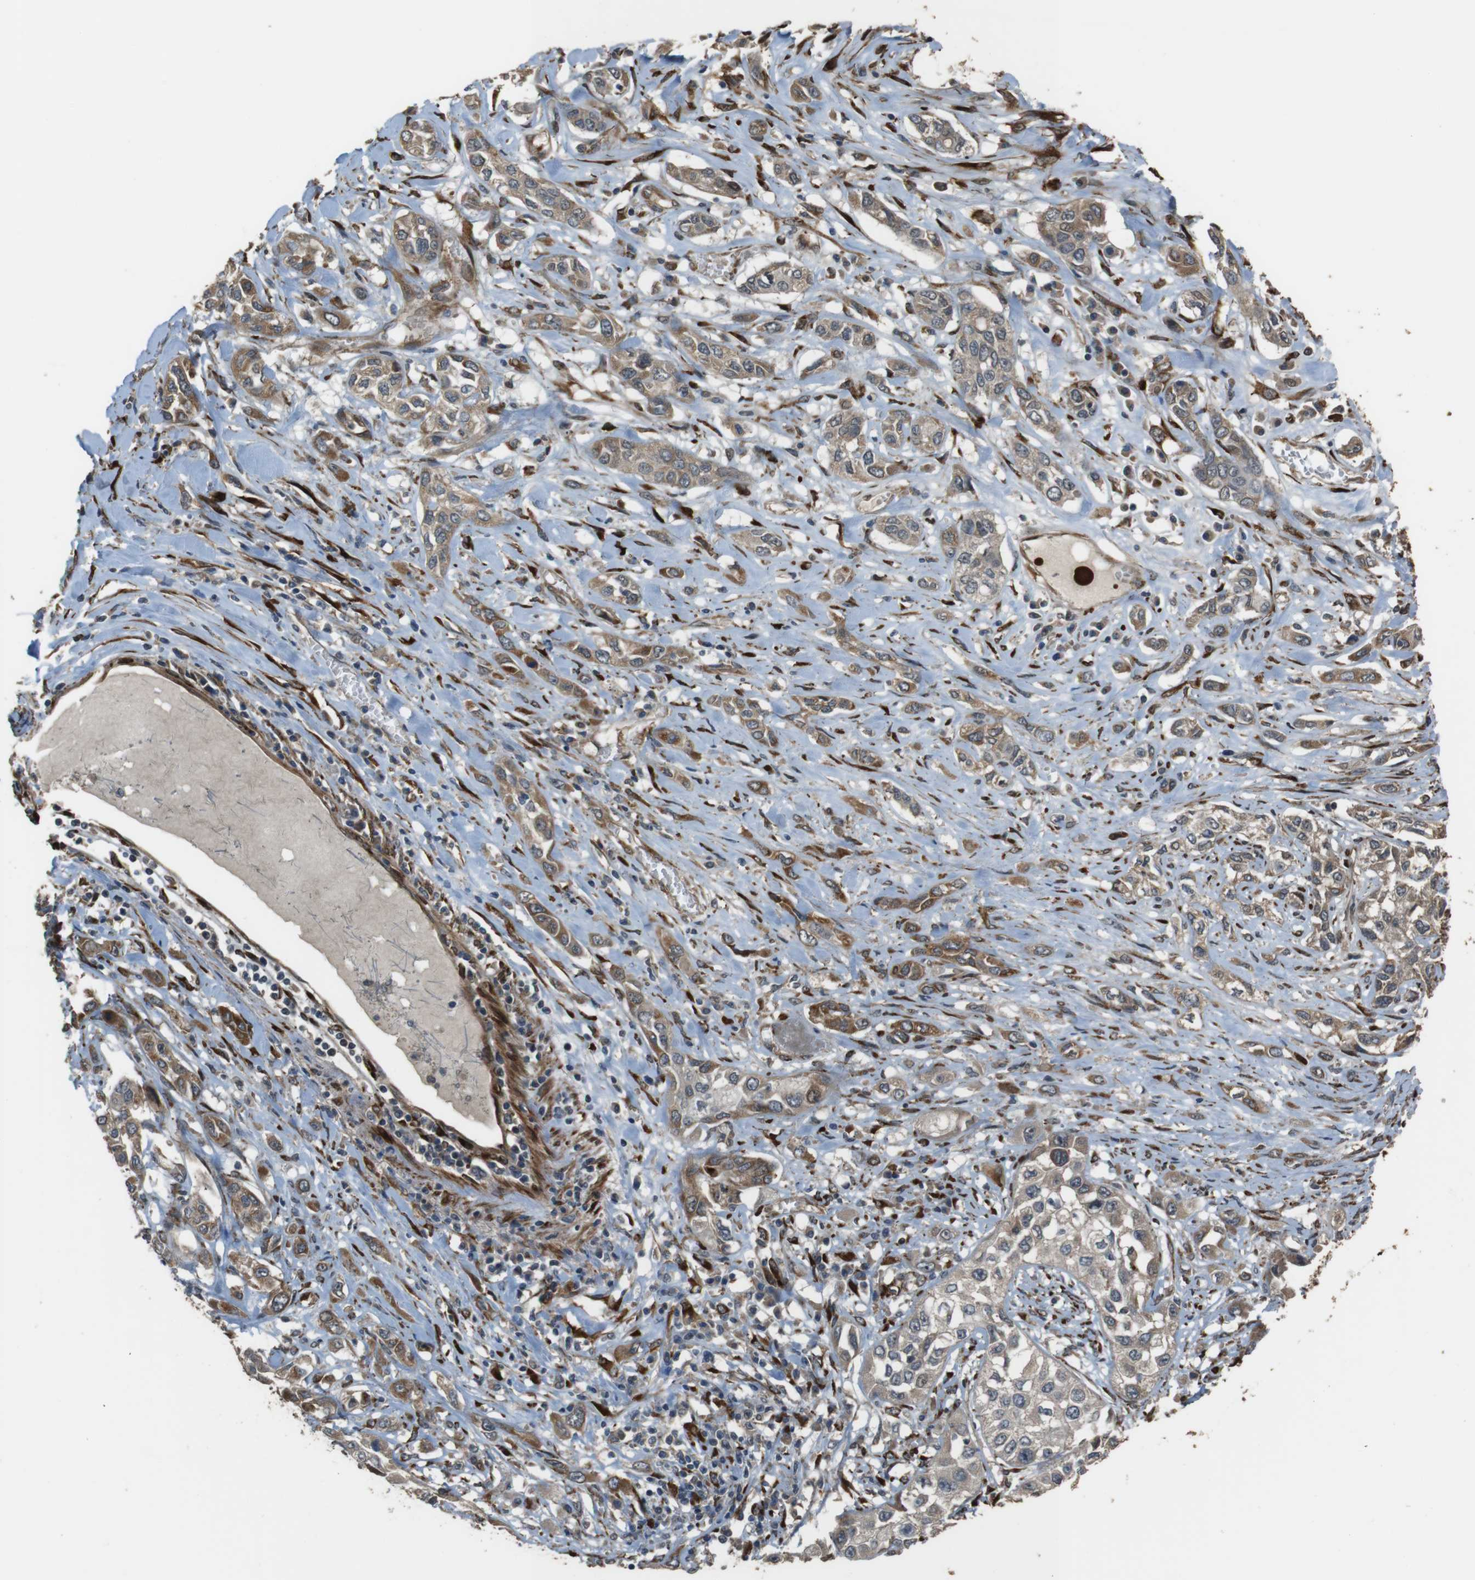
{"staining": {"intensity": "moderate", "quantity": "25%-75%", "location": "cytoplasmic/membranous"}, "tissue": "lung cancer", "cell_type": "Tumor cells", "image_type": "cancer", "snomed": [{"axis": "morphology", "description": "Squamous cell carcinoma, NOS"}, {"axis": "topography", "description": "Lung"}], "caption": "A high-resolution image shows IHC staining of lung cancer (squamous cell carcinoma), which demonstrates moderate cytoplasmic/membranous expression in approximately 25%-75% of tumor cells.", "gene": "MSRB3", "patient": {"sex": "male", "age": 71}}